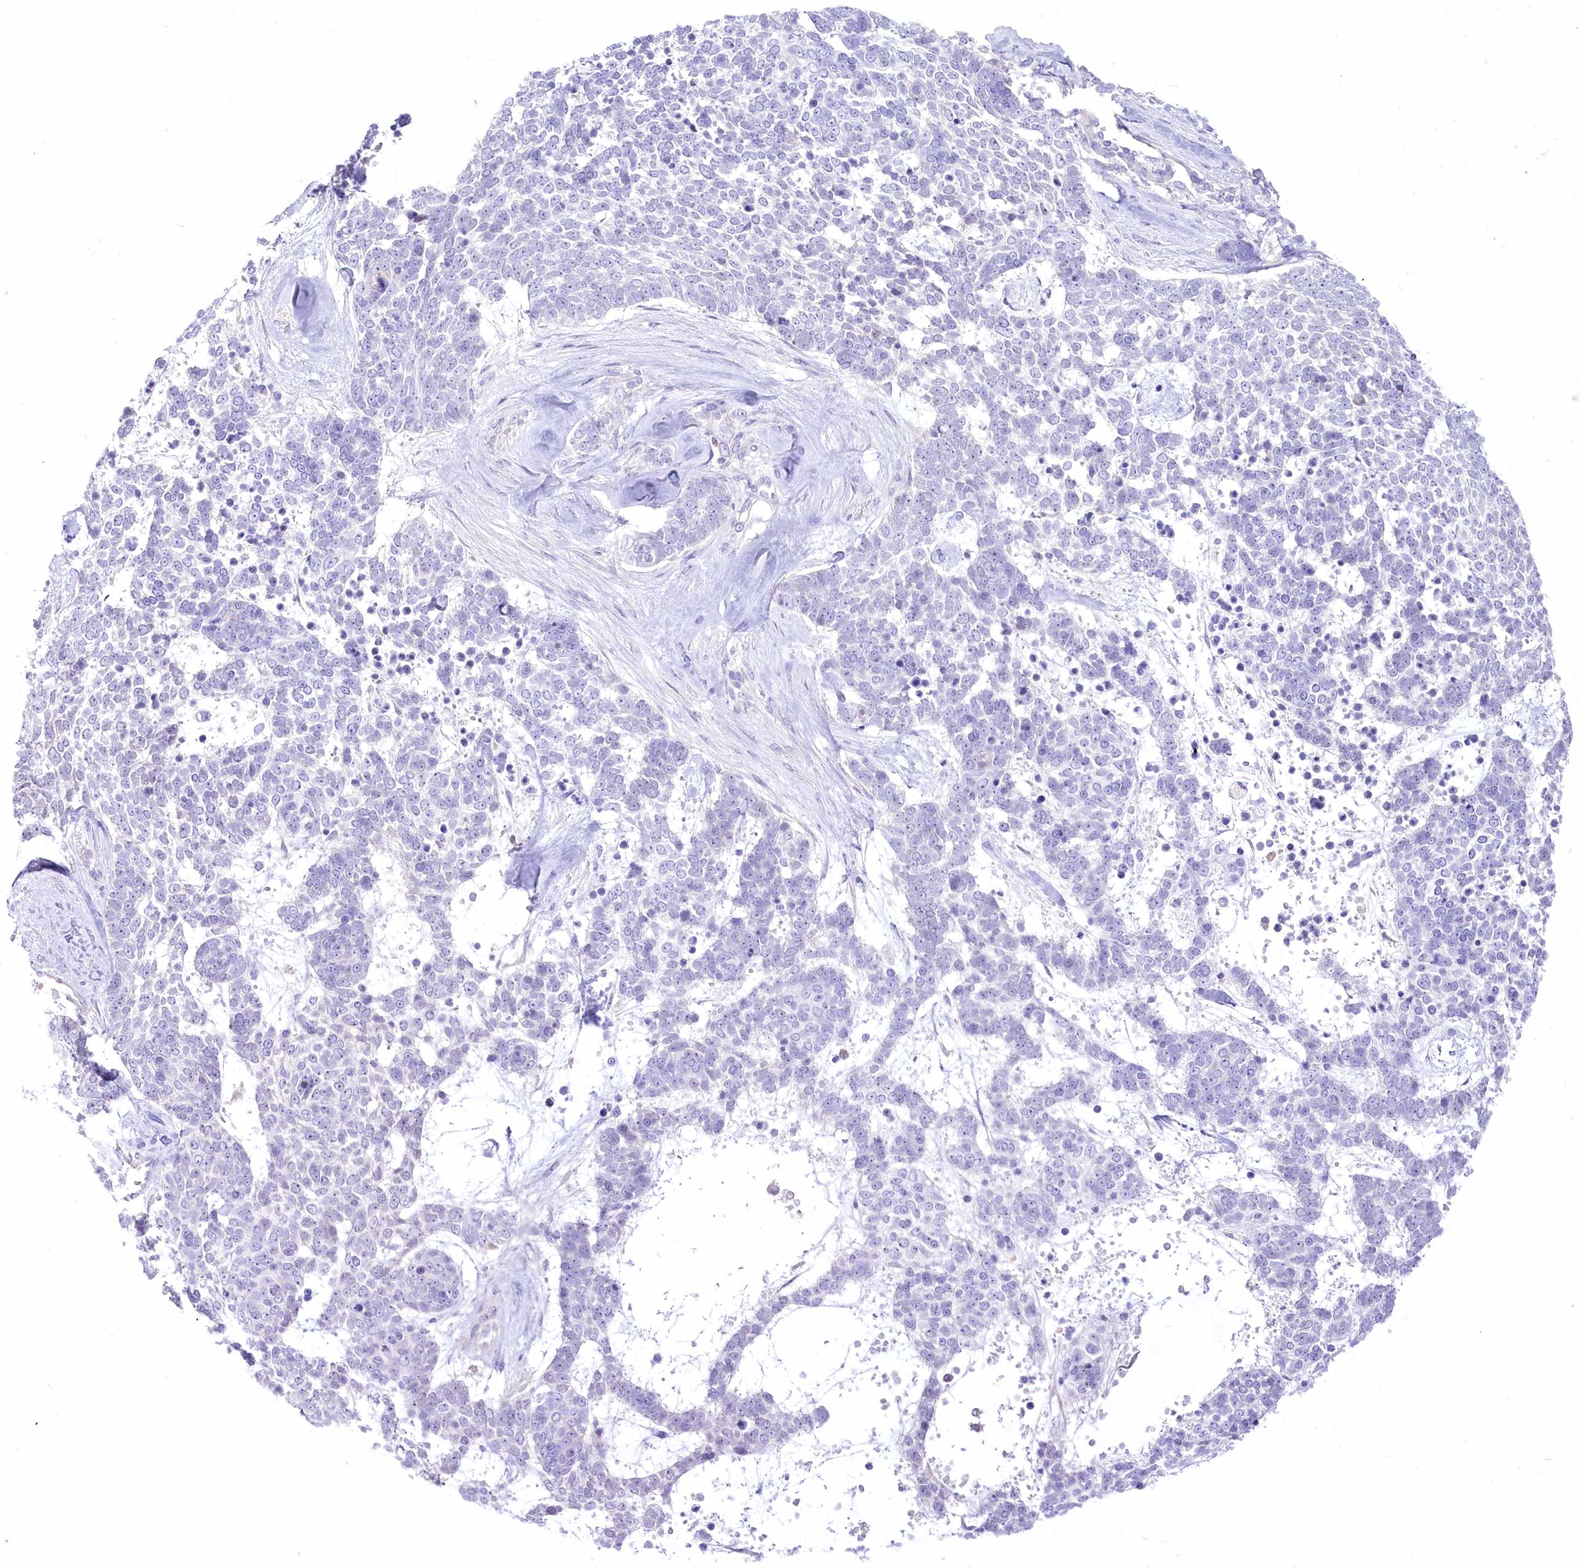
{"staining": {"intensity": "negative", "quantity": "none", "location": "none"}, "tissue": "skin cancer", "cell_type": "Tumor cells", "image_type": "cancer", "snomed": [{"axis": "morphology", "description": "Basal cell carcinoma"}, {"axis": "topography", "description": "Skin"}], "caption": "Immunohistochemistry micrograph of neoplastic tissue: skin cancer stained with DAB shows no significant protein expression in tumor cells.", "gene": "HELT", "patient": {"sex": "female", "age": 81}}